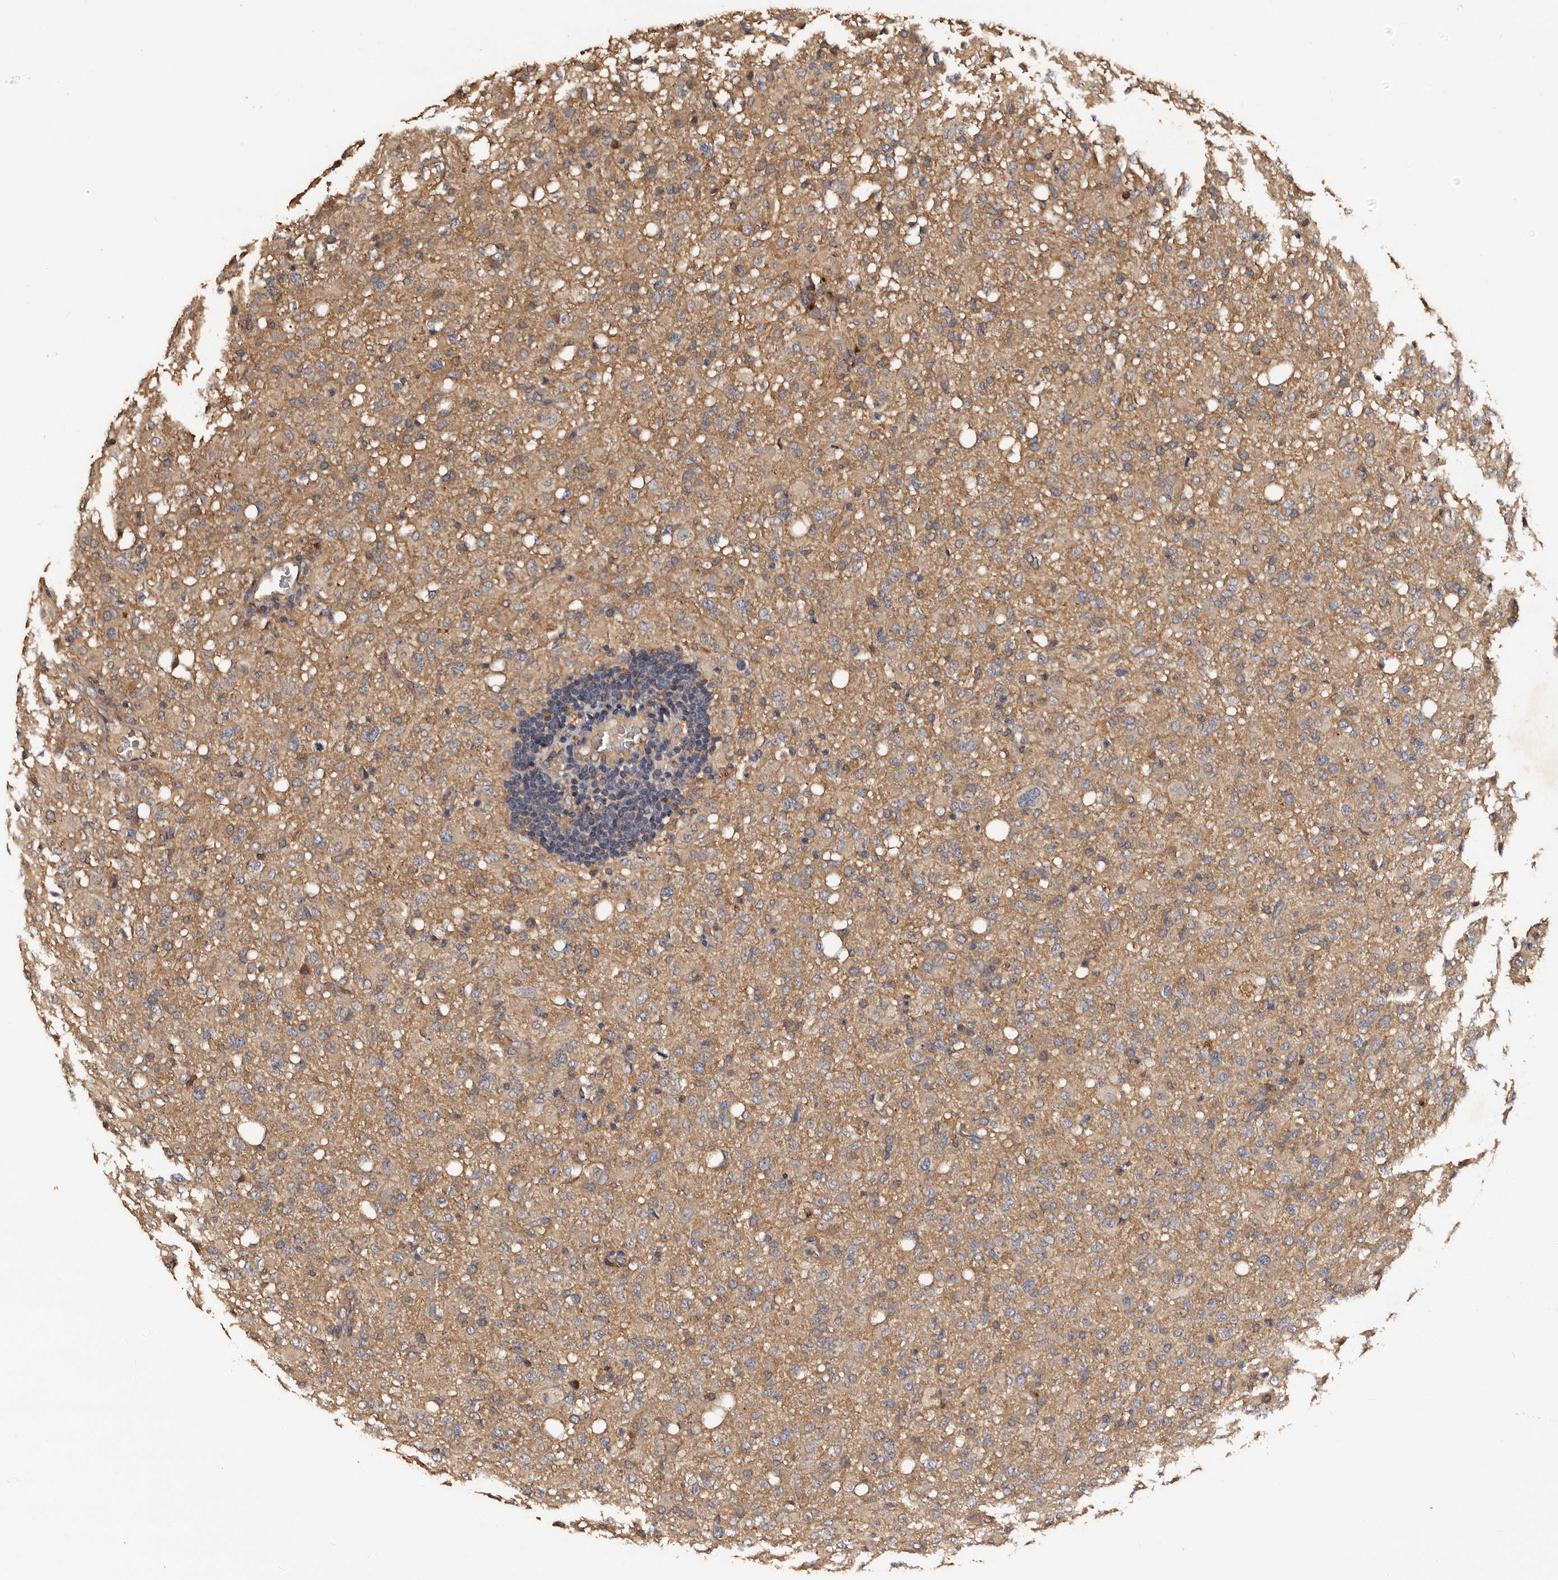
{"staining": {"intensity": "weak", "quantity": "25%-75%", "location": "cytoplasmic/membranous"}, "tissue": "glioma", "cell_type": "Tumor cells", "image_type": "cancer", "snomed": [{"axis": "morphology", "description": "Glioma, malignant, High grade"}, {"axis": "topography", "description": "Brain"}], "caption": "Glioma tissue exhibits weak cytoplasmic/membranous positivity in about 25%-75% of tumor cells (Stains: DAB in brown, nuclei in blue, Microscopy: brightfield microscopy at high magnification).", "gene": "ADCK5", "patient": {"sex": "female", "age": 57}}